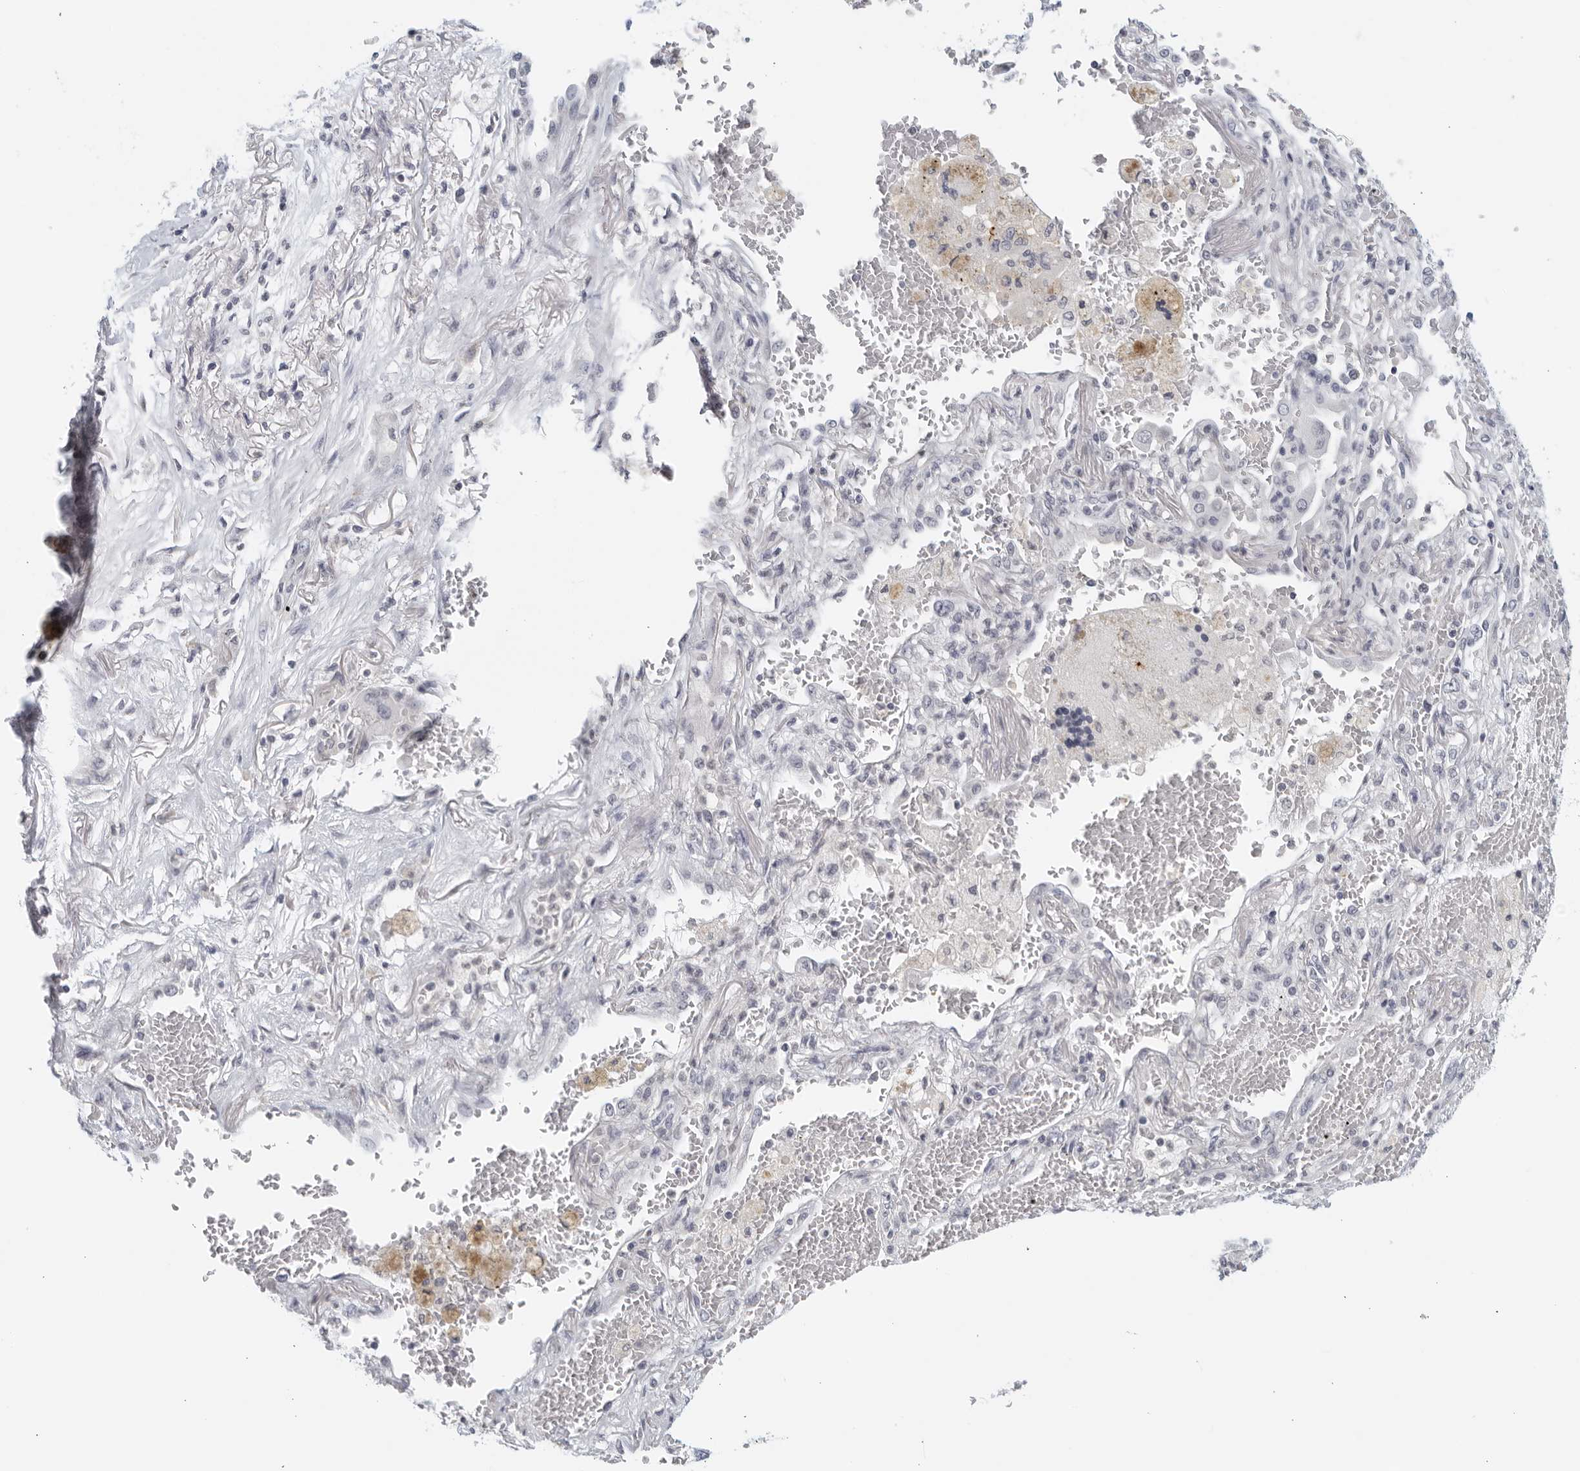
{"staining": {"intensity": "negative", "quantity": "none", "location": "none"}, "tissue": "lung cancer", "cell_type": "Tumor cells", "image_type": "cancer", "snomed": [{"axis": "morphology", "description": "Squamous cell carcinoma, NOS"}, {"axis": "topography", "description": "Lung"}], "caption": "Squamous cell carcinoma (lung) was stained to show a protein in brown. There is no significant staining in tumor cells.", "gene": "MATN1", "patient": {"sex": "male", "age": 61}}